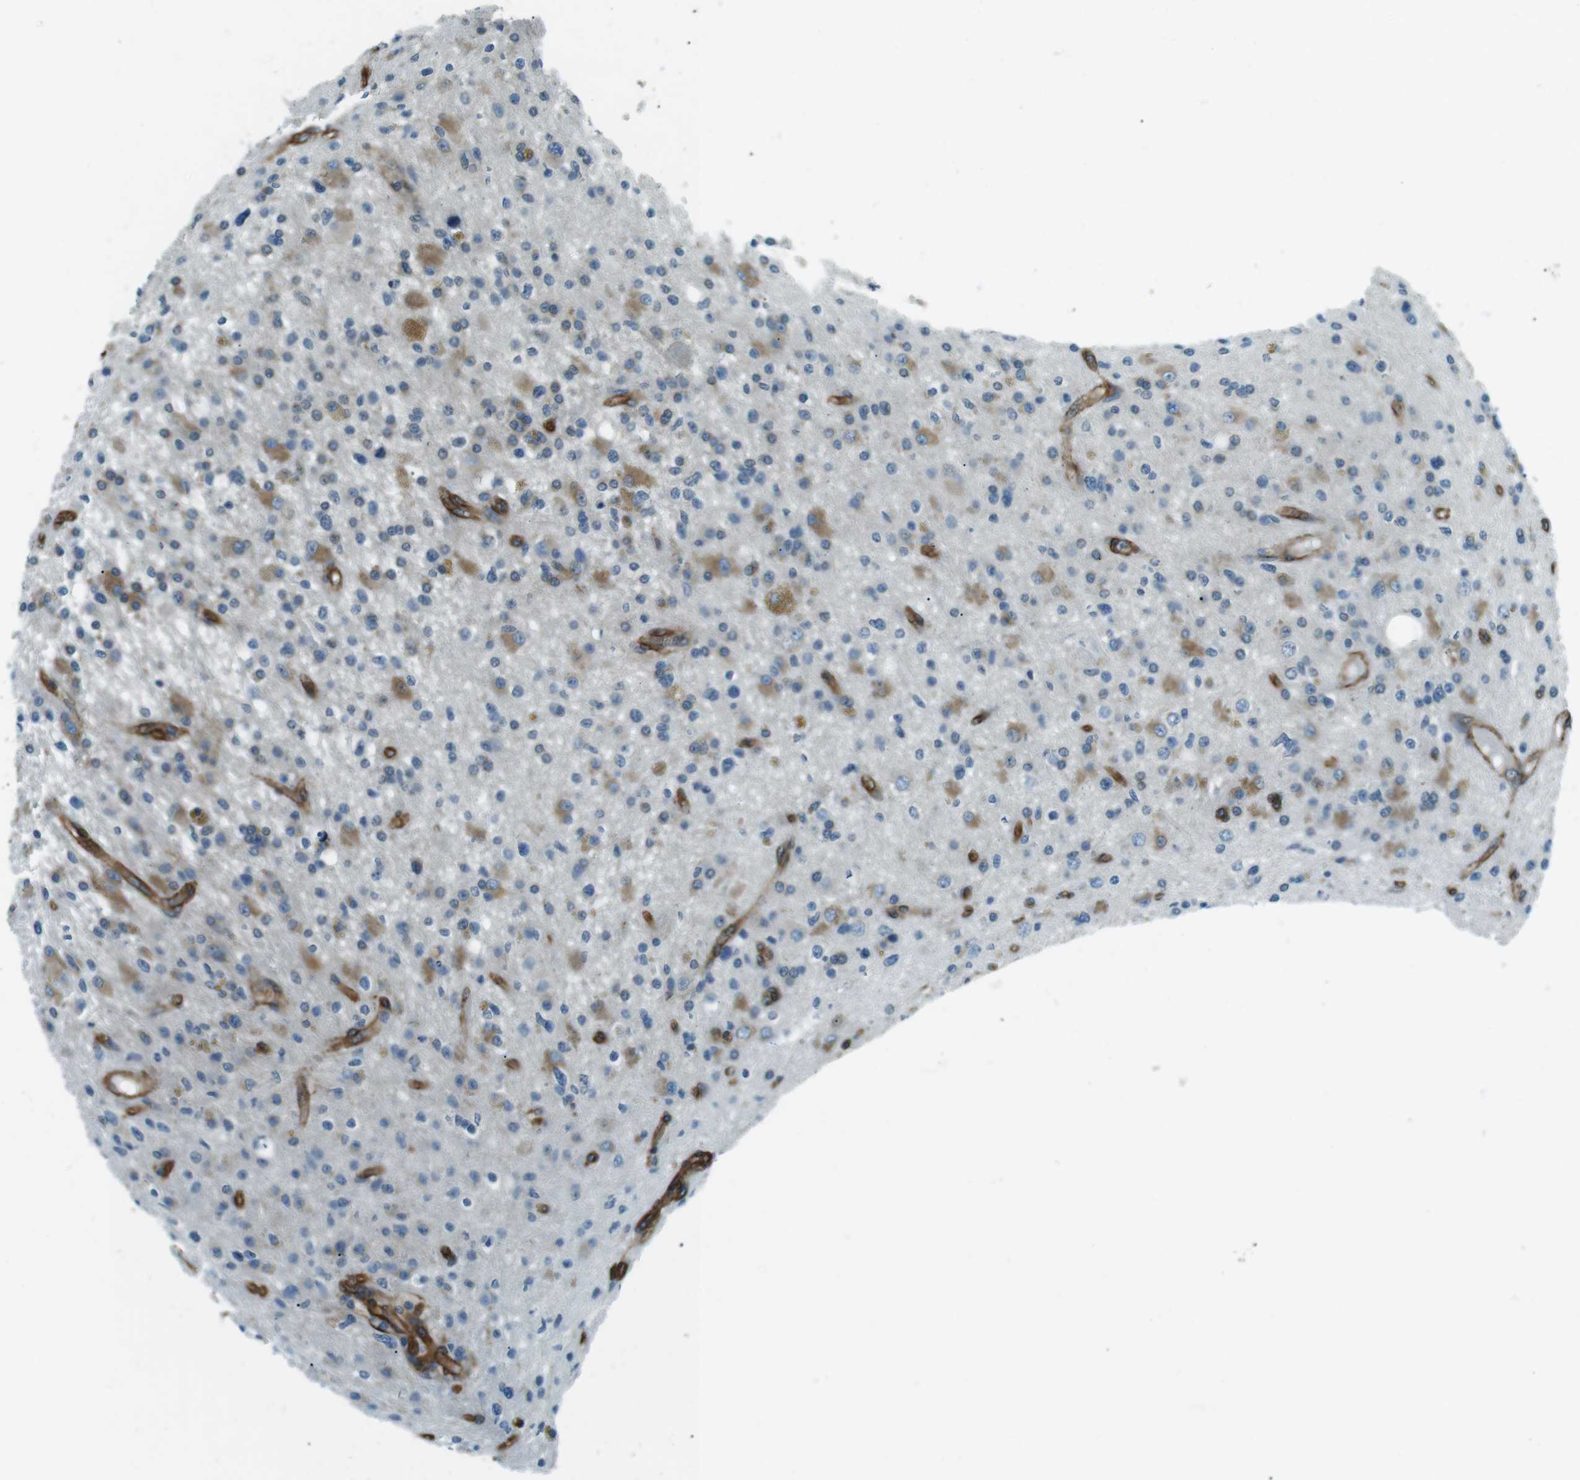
{"staining": {"intensity": "moderate", "quantity": "<25%", "location": "cytoplasmic/membranous"}, "tissue": "glioma", "cell_type": "Tumor cells", "image_type": "cancer", "snomed": [{"axis": "morphology", "description": "Glioma, malignant, High grade"}, {"axis": "topography", "description": "Brain"}], "caption": "Brown immunohistochemical staining in malignant high-grade glioma displays moderate cytoplasmic/membranous positivity in about <25% of tumor cells.", "gene": "ODR4", "patient": {"sex": "male", "age": 33}}